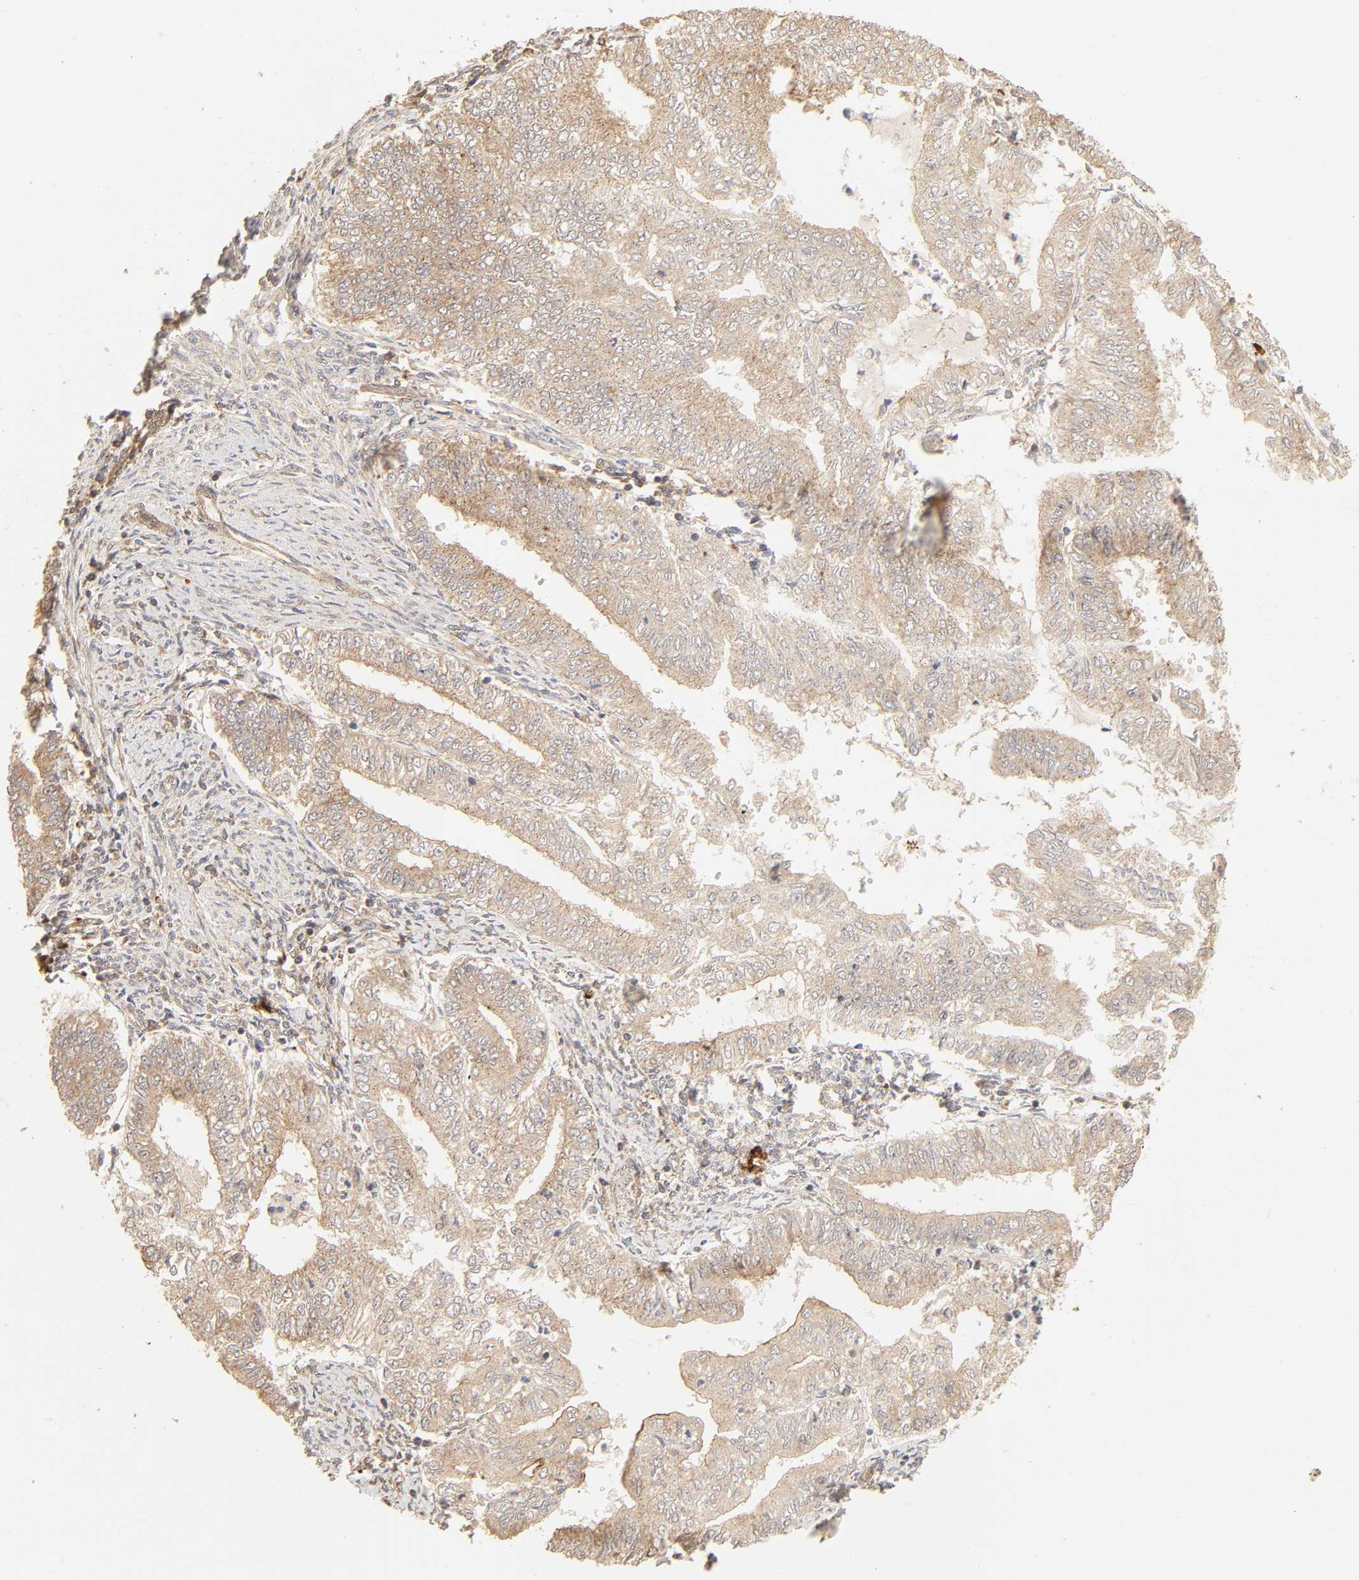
{"staining": {"intensity": "moderate", "quantity": ">75%", "location": "cytoplasmic/membranous"}, "tissue": "endometrial cancer", "cell_type": "Tumor cells", "image_type": "cancer", "snomed": [{"axis": "morphology", "description": "Adenocarcinoma, NOS"}, {"axis": "topography", "description": "Endometrium"}], "caption": "Immunohistochemical staining of endometrial cancer (adenocarcinoma) displays medium levels of moderate cytoplasmic/membranous protein expression in about >75% of tumor cells.", "gene": "EPS8", "patient": {"sex": "female", "age": 66}}